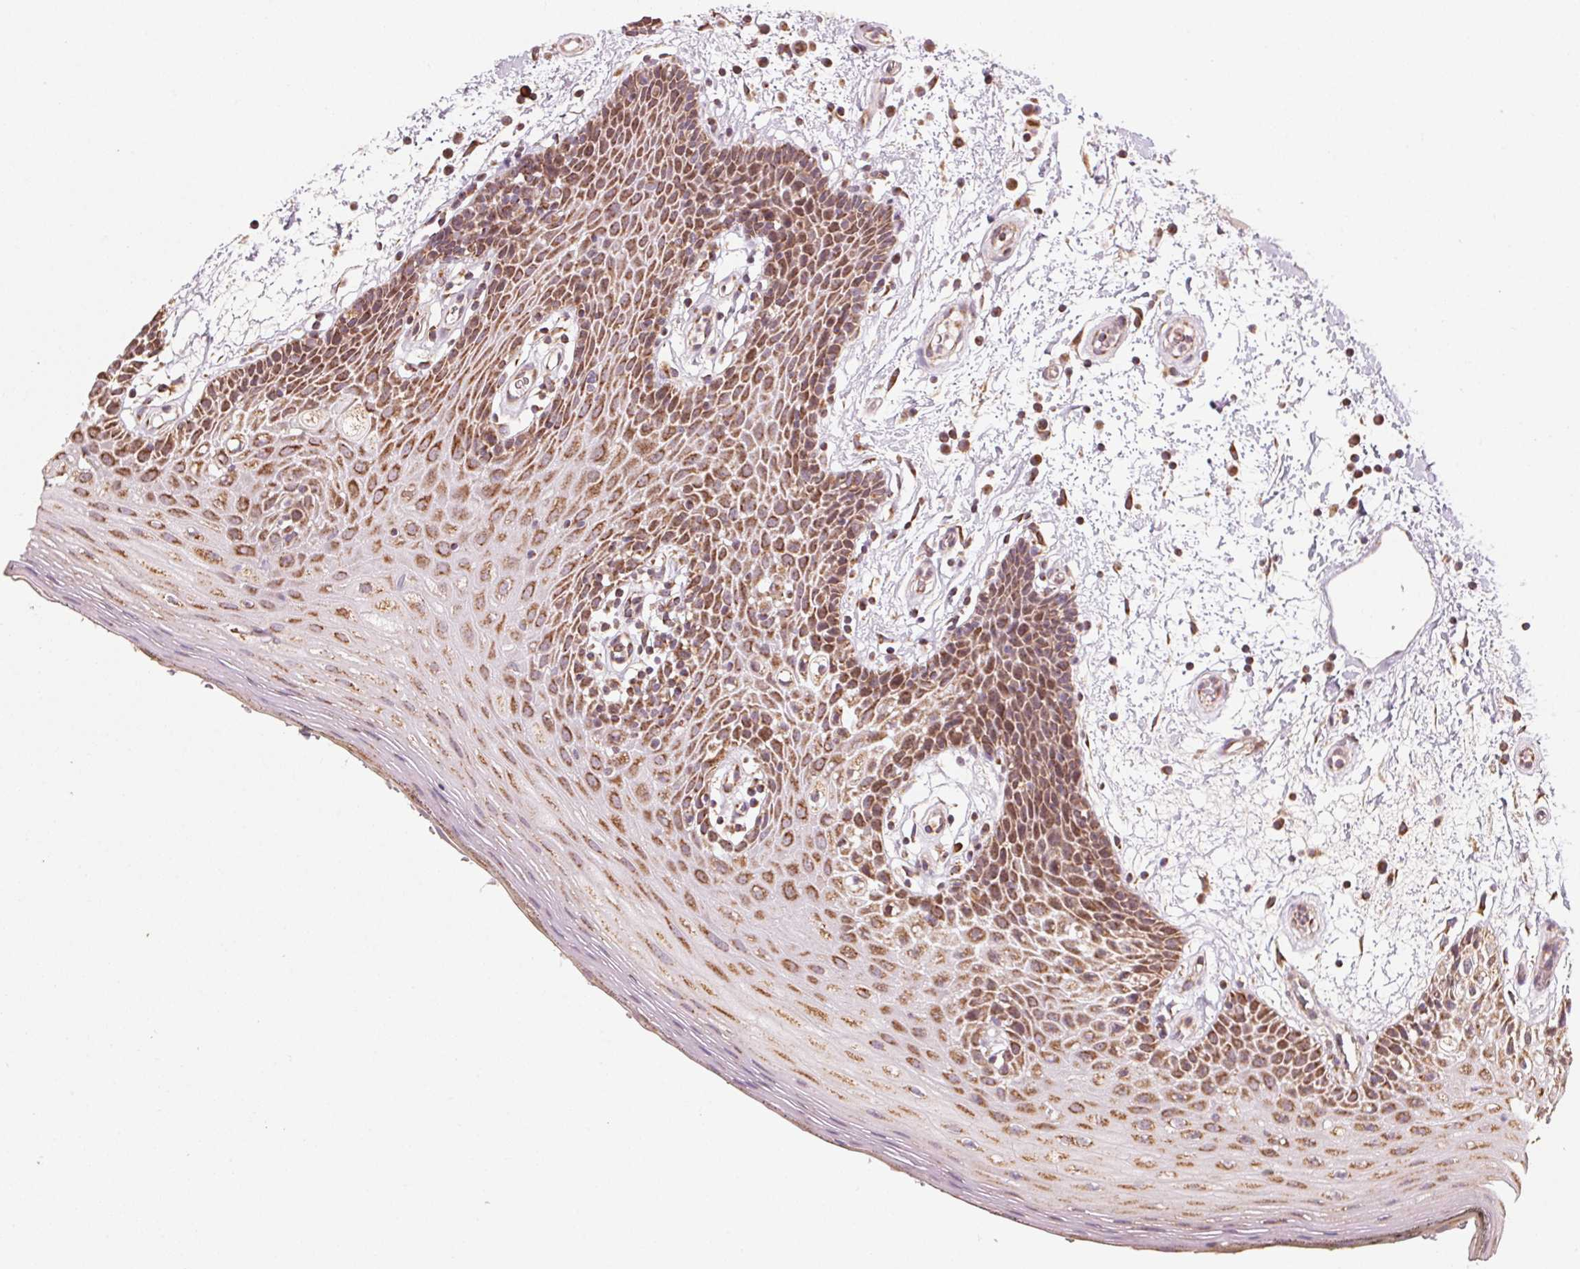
{"staining": {"intensity": "strong", "quantity": ">75%", "location": "cytoplasmic/membranous"}, "tissue": "oral mucosa", "cell_type": "Squamous epithelial cells", "image_type": "normal", "snomed": [{"axis": "morphology", "description": "Normal tissue, NOS"}, {"axis": "morphology", "description": "Squamous cell carcinoma, NOS"}, {"axis": "topography", "description": "Oral tissue"}, {"axis": "topography", "description": "Head-Neck"}], "caption": "Protein expression analysis of normal oral mucosa shows strong cytoplasmic/membranous staining in approximately >75% of squamous epithelial cells.", "gene": "TOMM70", "patient": {"sex": "male", "age": 52}}